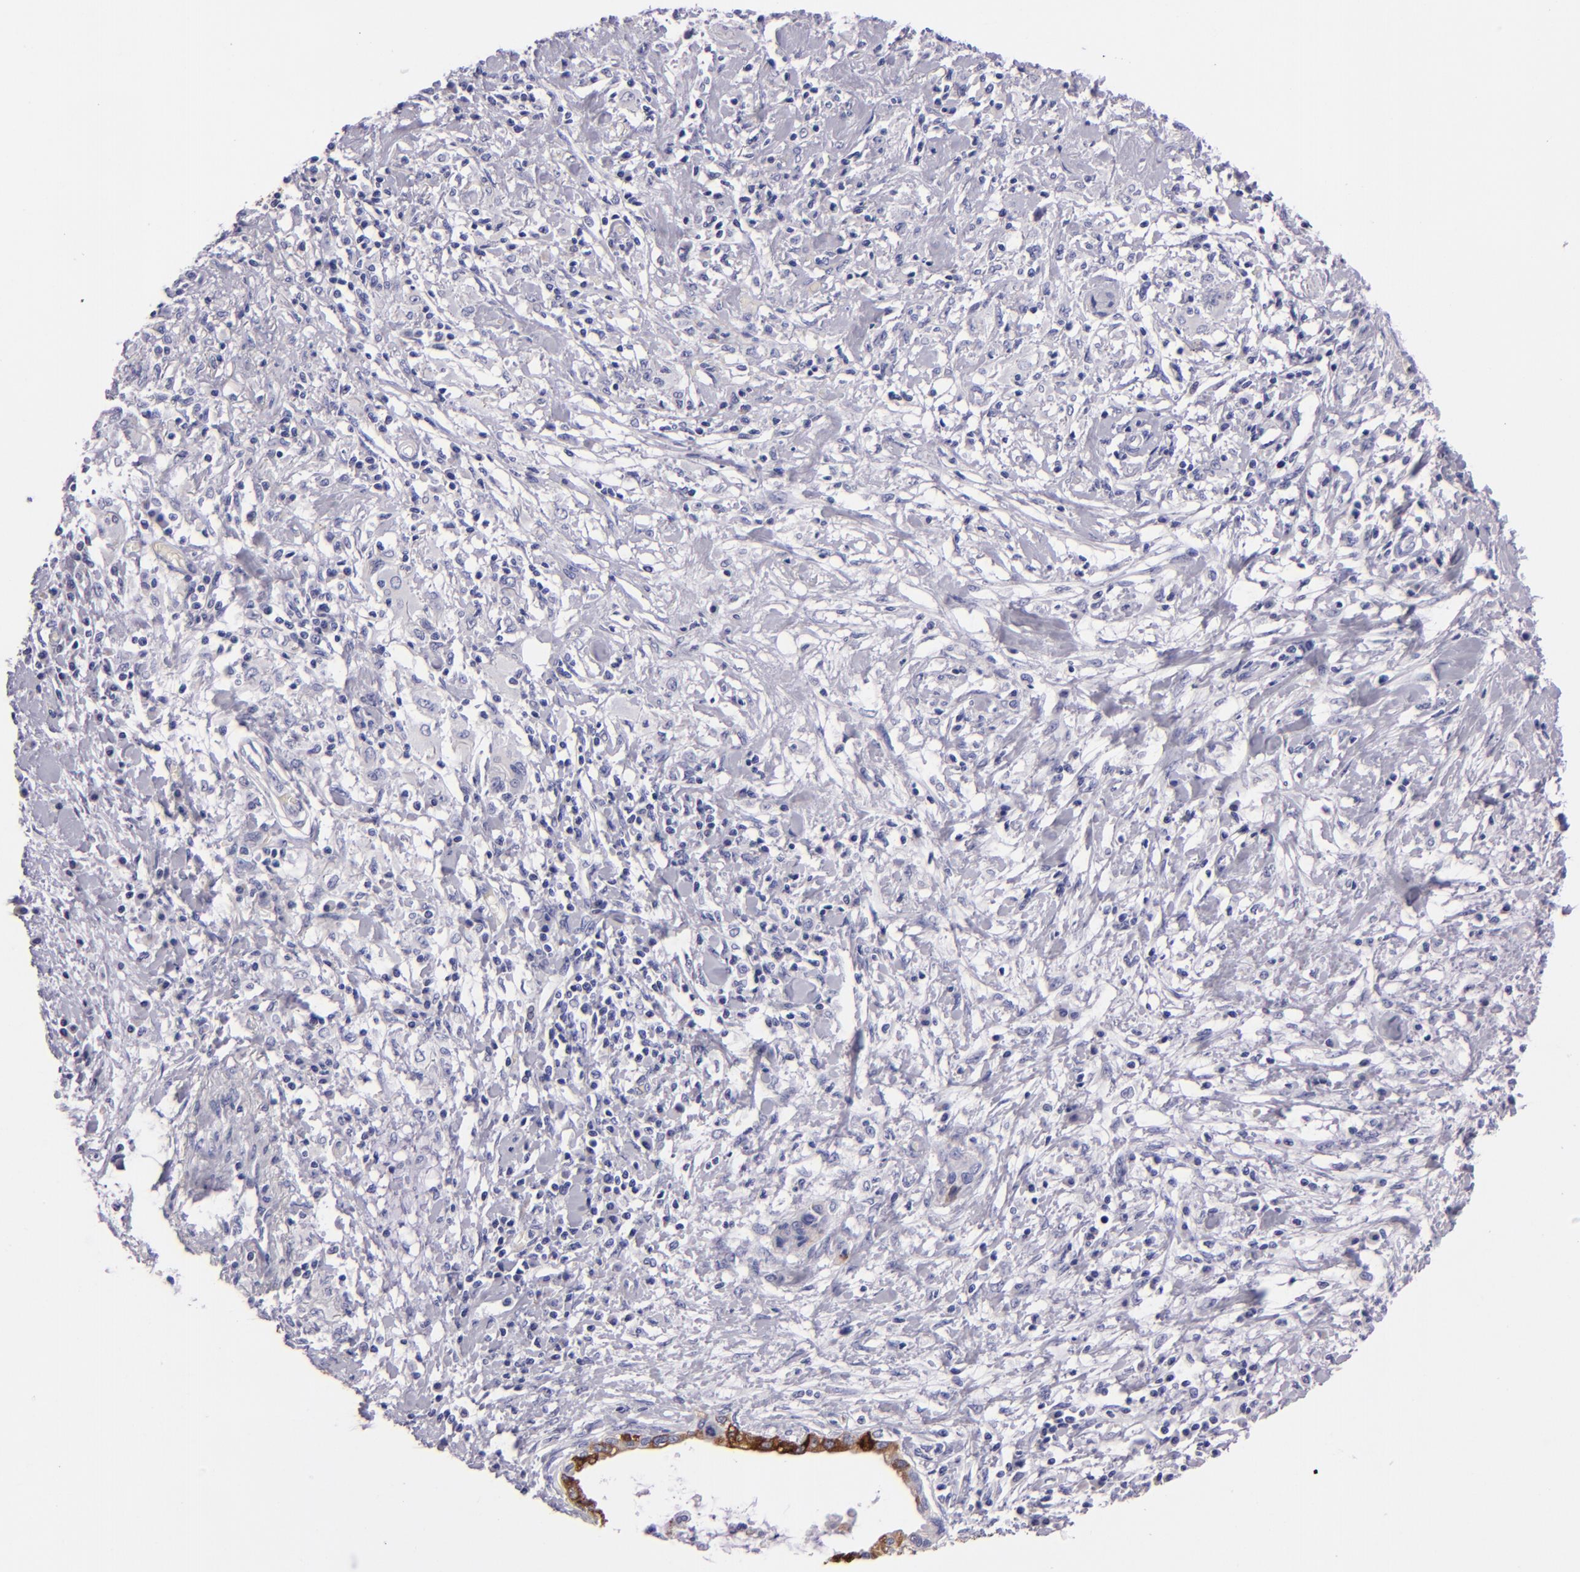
{"staining": {"intensity": "strong", "quantity": "25%-75%", "location": "cytoplasmic/membranous"}, "tissue": "pancreatic cancer", "cell_type": "Tumor cells", "image_type": "cancer", "snomed": [{"axis": "morphology", "description": "Adenocarcinoma, NOS"}, {"axis": "topography", "description": "Pancreas"}], "caption": "Pancreatic adenocarcinoma stained with DAB (3,3'-diaminobenzidine) immunohistochemistry (IHC) reveals high levels of strong cytoplasmic/membranous positivity in about 25%-75% of tumor cells.", "gene": "MUC5AC", "patient": {"sex": "female", "age": 64}}